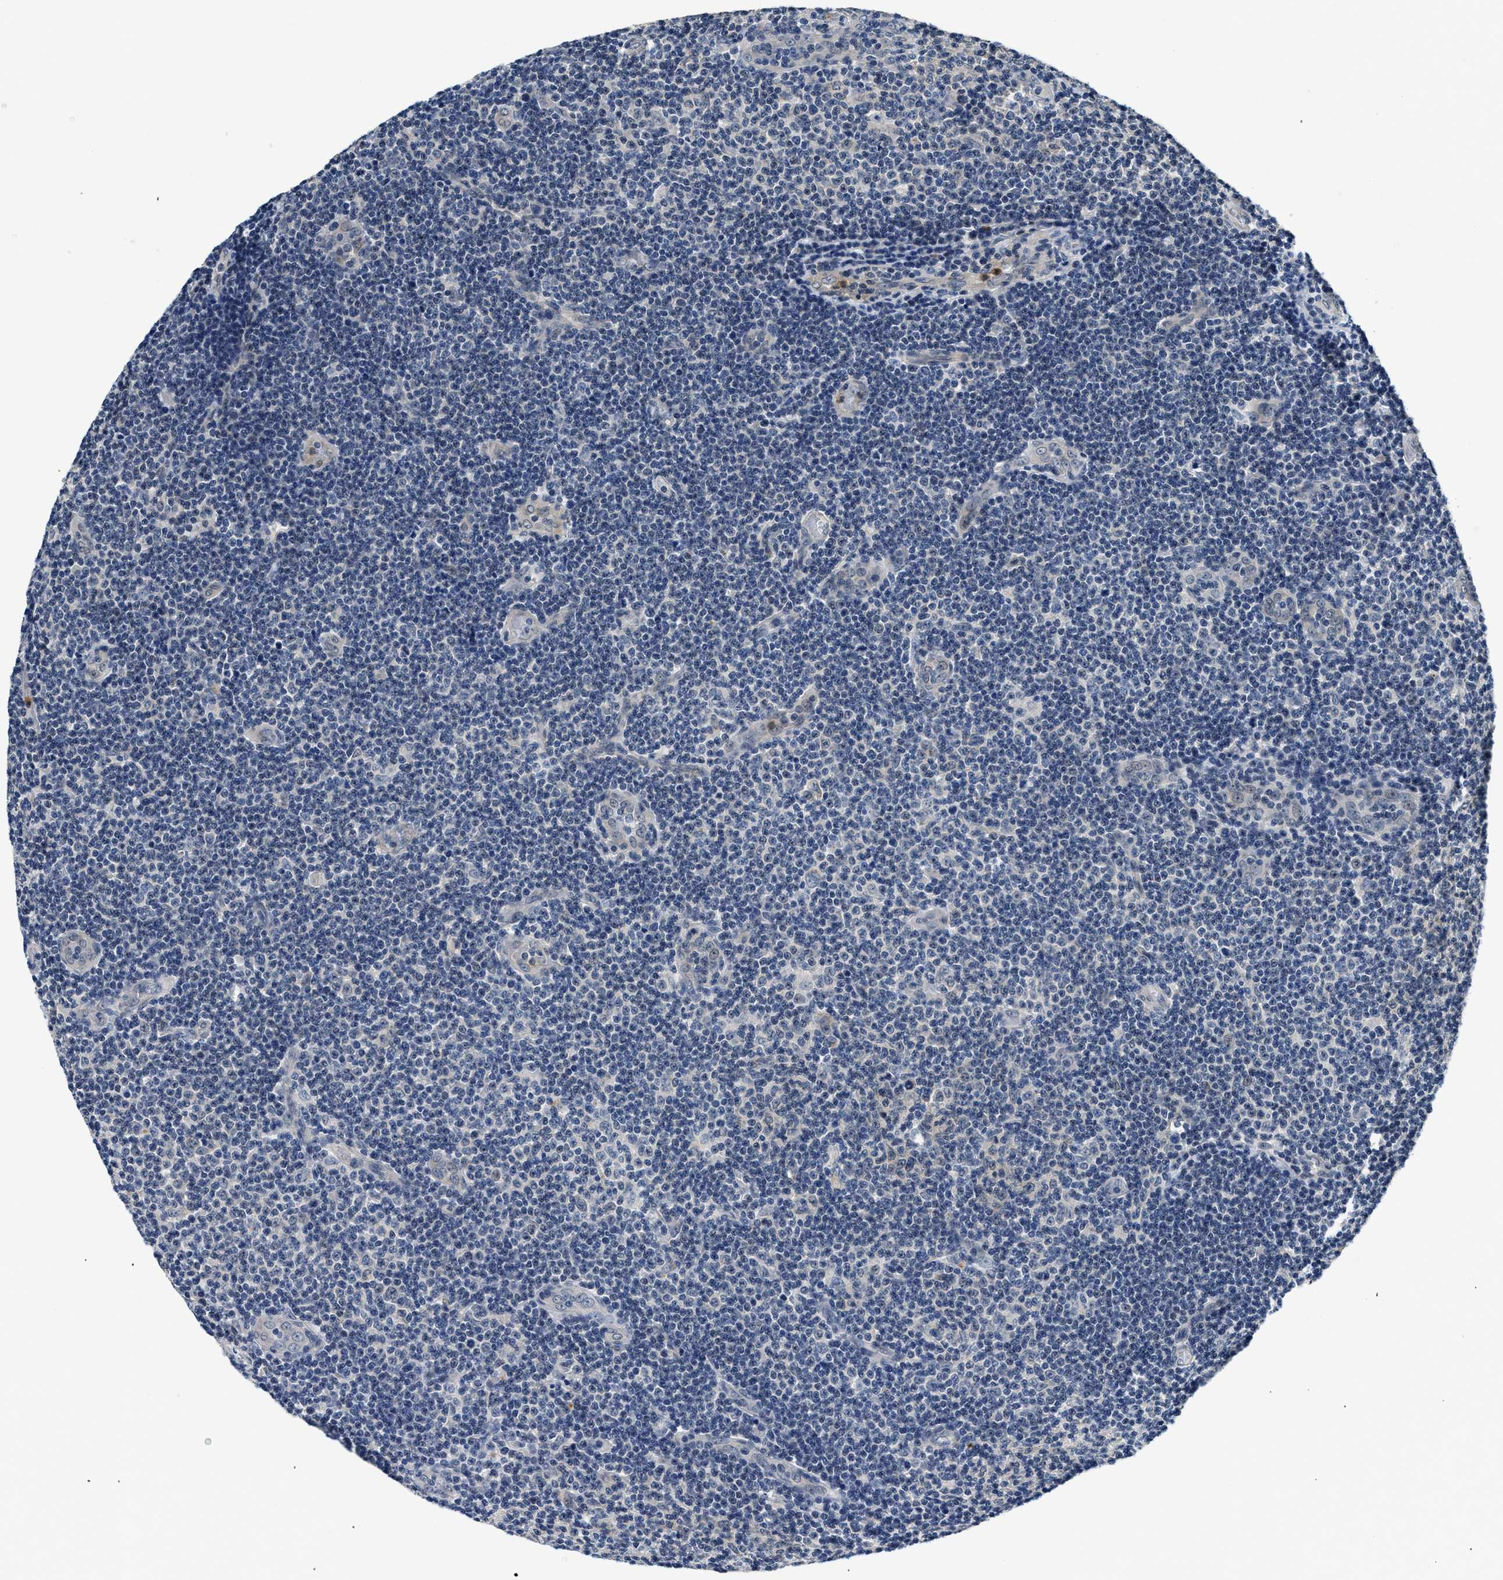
{"staining": {"intensity": "negative", "quantity": "none", "location": "none"}, "tissue": "lymphoma", "cell_type": "Tumor cells", "image_type": "cancer", "snomed": [{"axis": "morphology", "description": "Malignant lymphoma, non-Hodgkin's type, Low grade"}, {"axis": "topography", "description": "Lymph node"}], "caption": "The histopathology image displays no staining of tumor cells in low-grade malignant lymphoma, non-Hodgkin's type.", "gene": "SMAD4", "patient": {"sex": "male", "age": 83}}